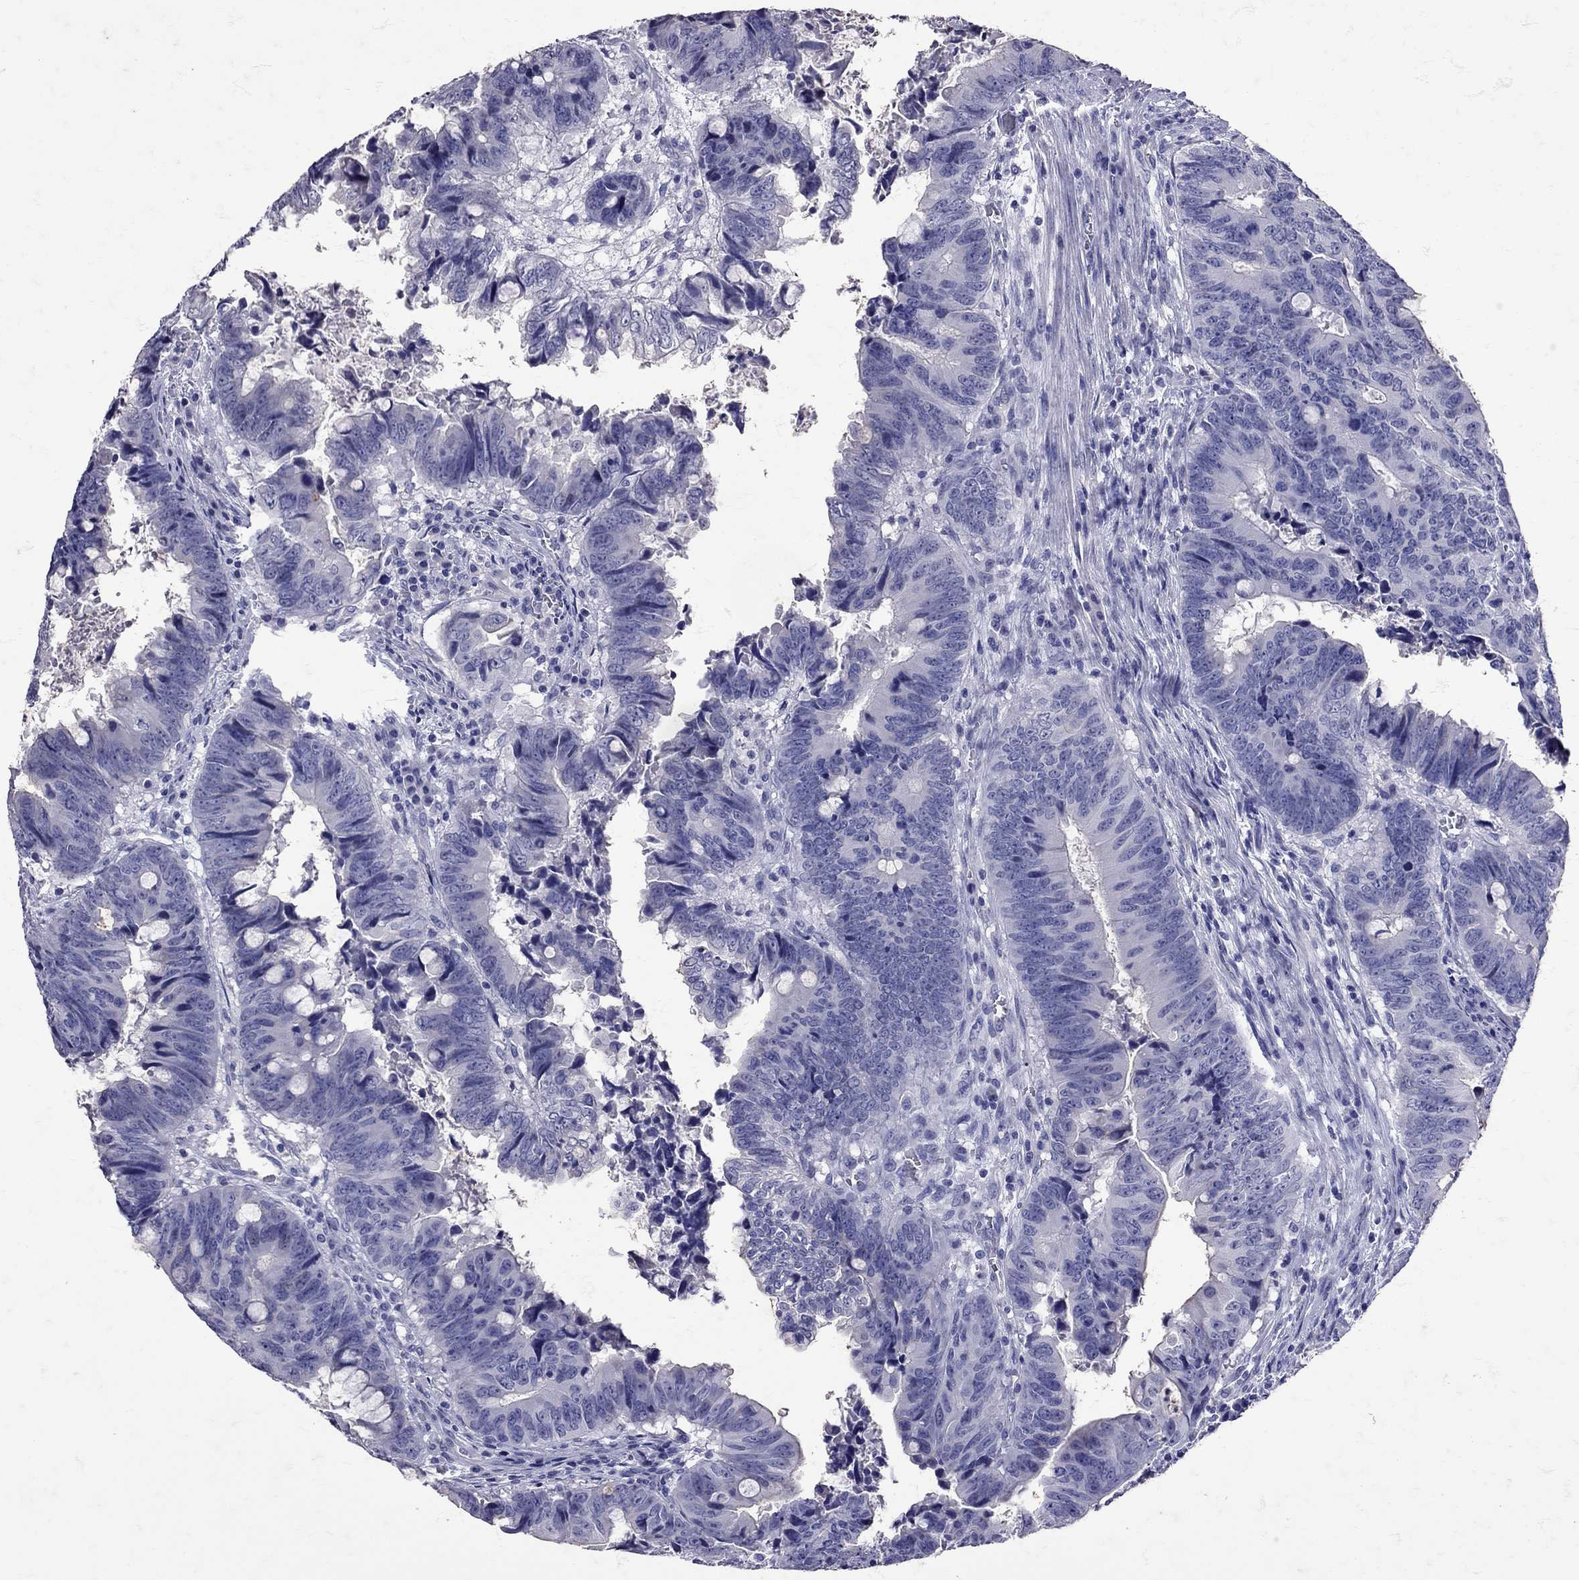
{"staining": {"intensity": "negative", "quantity": "none", "location": "none"}, "tissue": "colorectal cancer", "cell_type": "Tumor cells", "image_type": "cancer", "snomed": [{"axis": "morphology", "description": "Adenocarcinoma, NOS"}, {"axis": "topography", "description": "Colon"}], "caption": "Adenocarcinoma (colorectal) stained for a protein using IHC demonstrates no staining tumor cells.", "gene": "SST", "patient": {"sex": "female", "age": 82}}